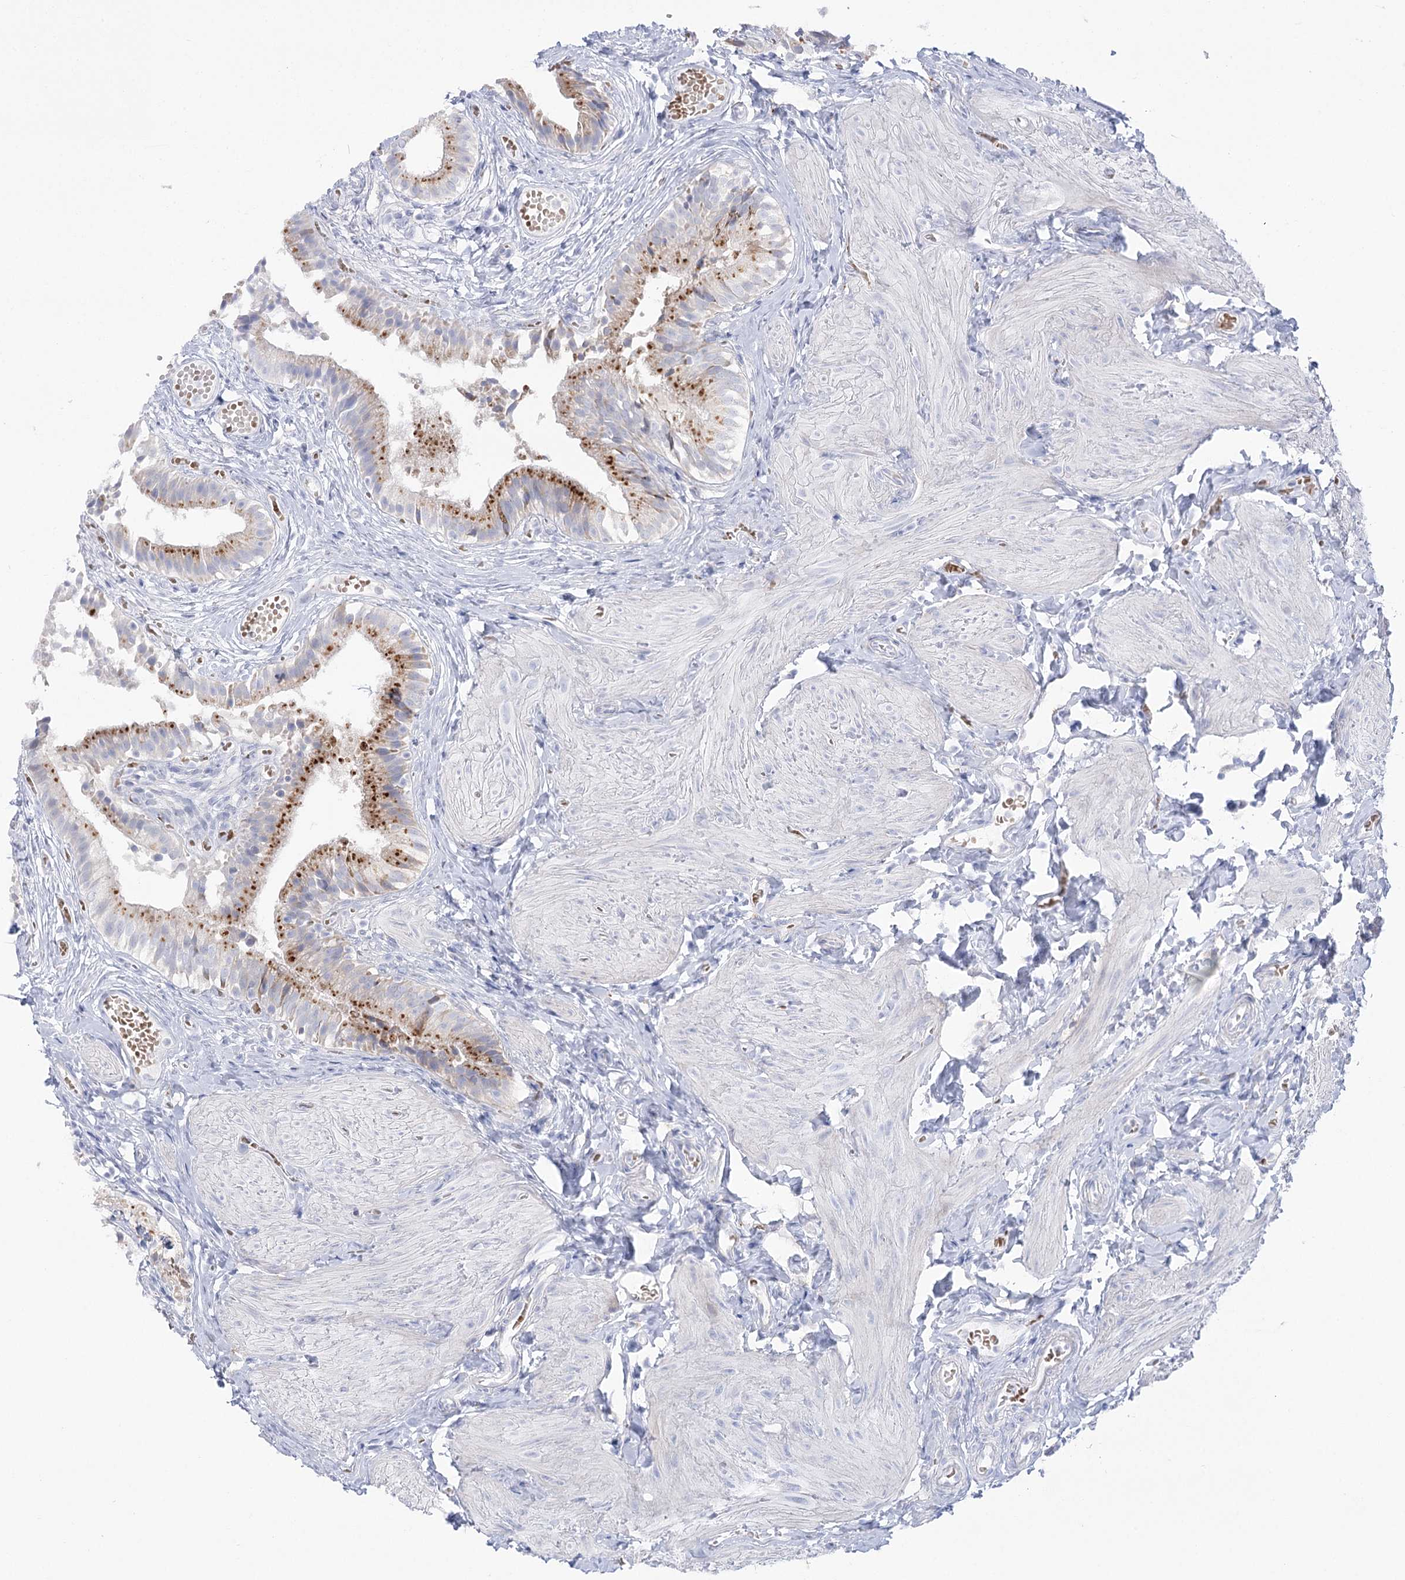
{"staining": {"intensity": "moderate", "quantity": "25%-75%", "location": "cytoplasmic/membranous"}, "tissue": "gallbladder", "cell_type": "Glandular cells", "image_type": "normal", "snomed": [{"axis": "morphology", "description": "Normal tissue, NOS"}, {"axis": "topography", "description": "Gallbladder"}], "caption": "An image showing moderate cytoplasmic/membranous expression in about 25%-75% of glandular cells in normal gallbladder, as visualized by brown immunohistochemical staining.", "gene": "SIAE", "patient": {"sex": "female", "age": 47}}